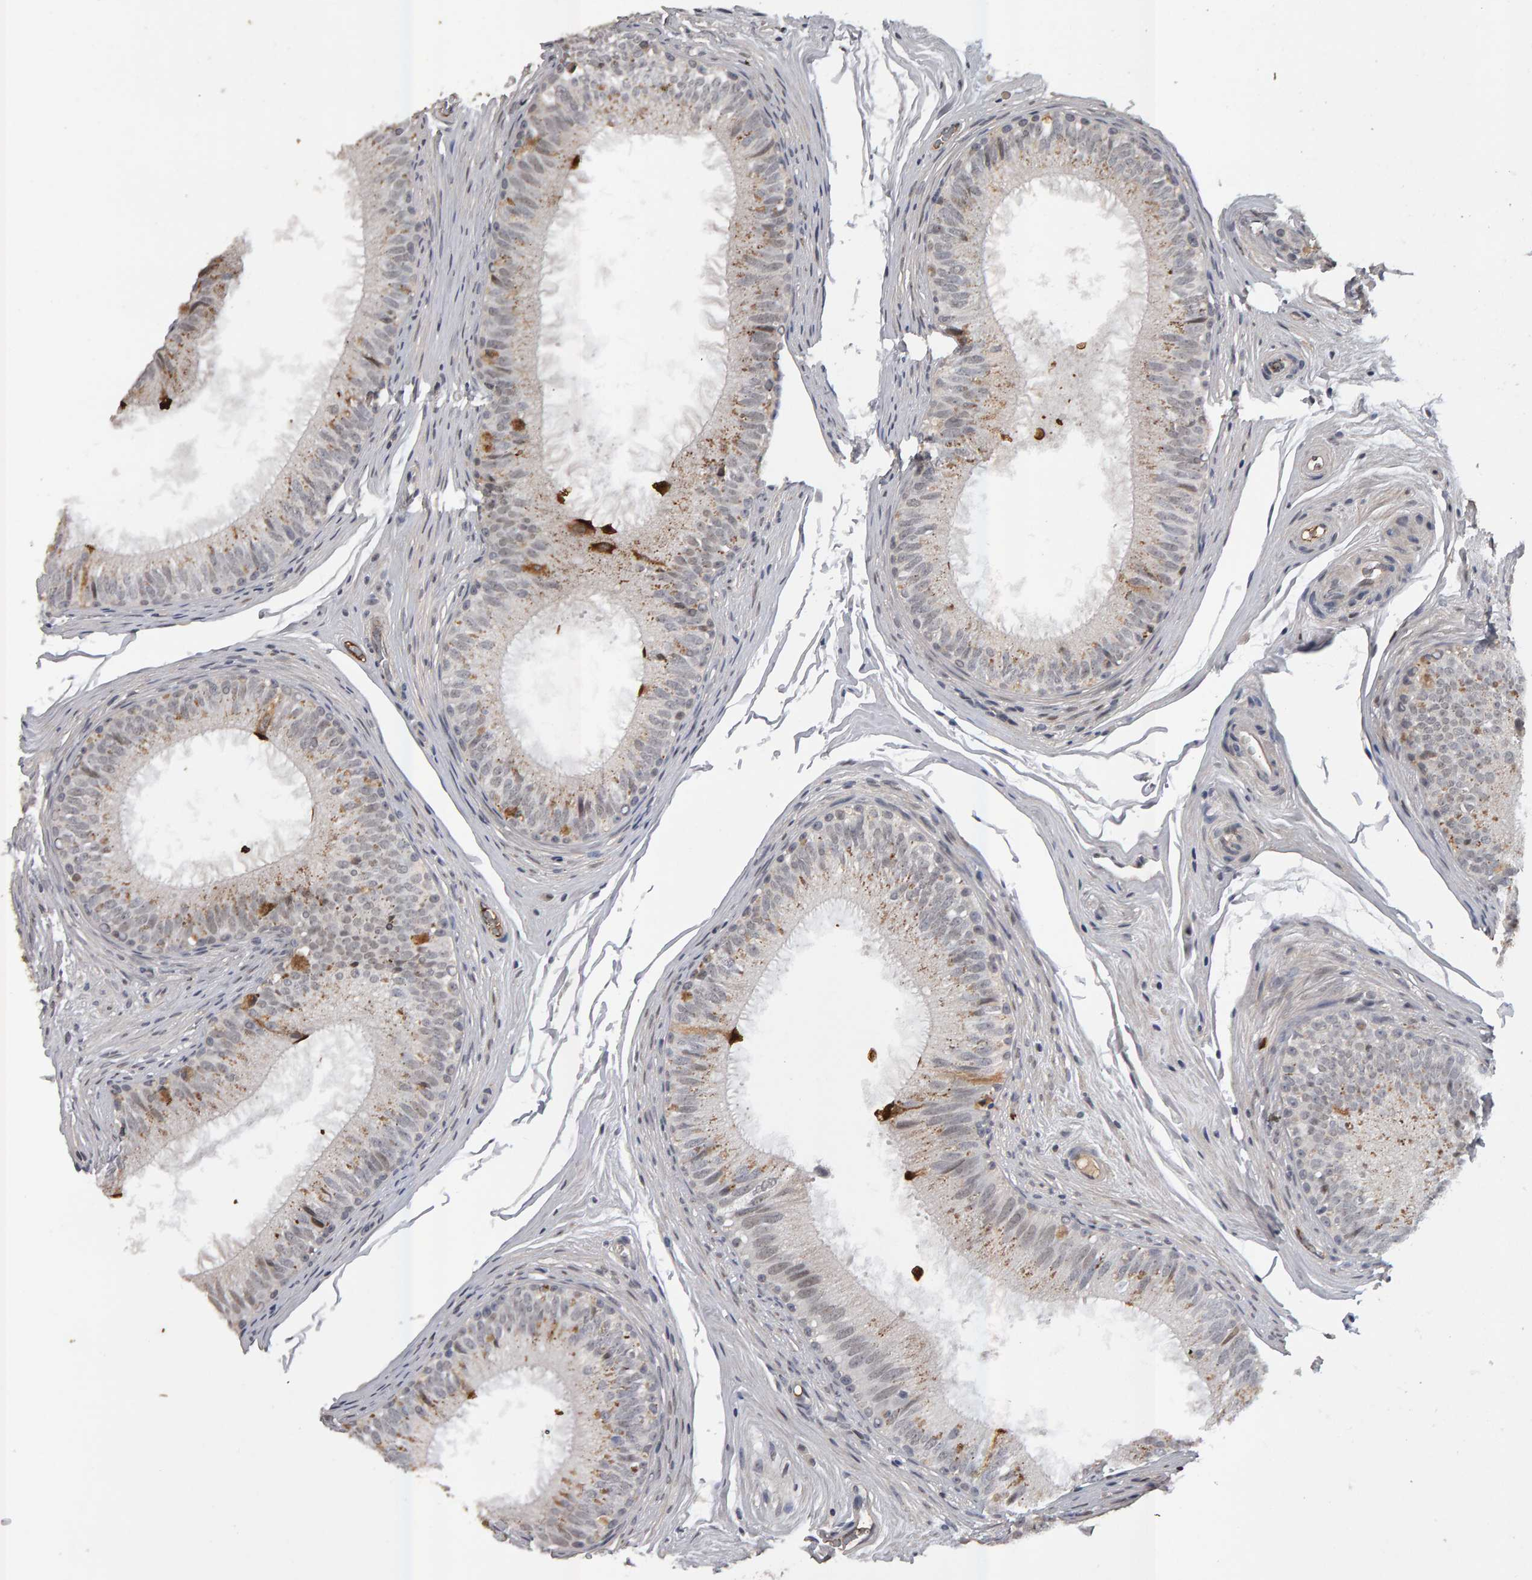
{"staining": {"intensity": "weak", "quantity": "25%-75%", "location": "cytoplasmic/membranous,nuclear"}, "tissue": "epididymis", "cell_type": "Glandular cells", "image_type": "normal", "snomed": [{"axis": "morphology", "description": "Normal tissue, NOS"}, {"axis": "topography", "description": "Epididymis"}], "caption": "A histopathology image of epididymis stained for a protein displays weak cytoplasmic/membranous,nuclear brown staining in glandular cells. The protein is shown in brown color, while the nuclei are stained blue.", "gene": "IPO8", "patient": {"sex": "male", "age": 32}}